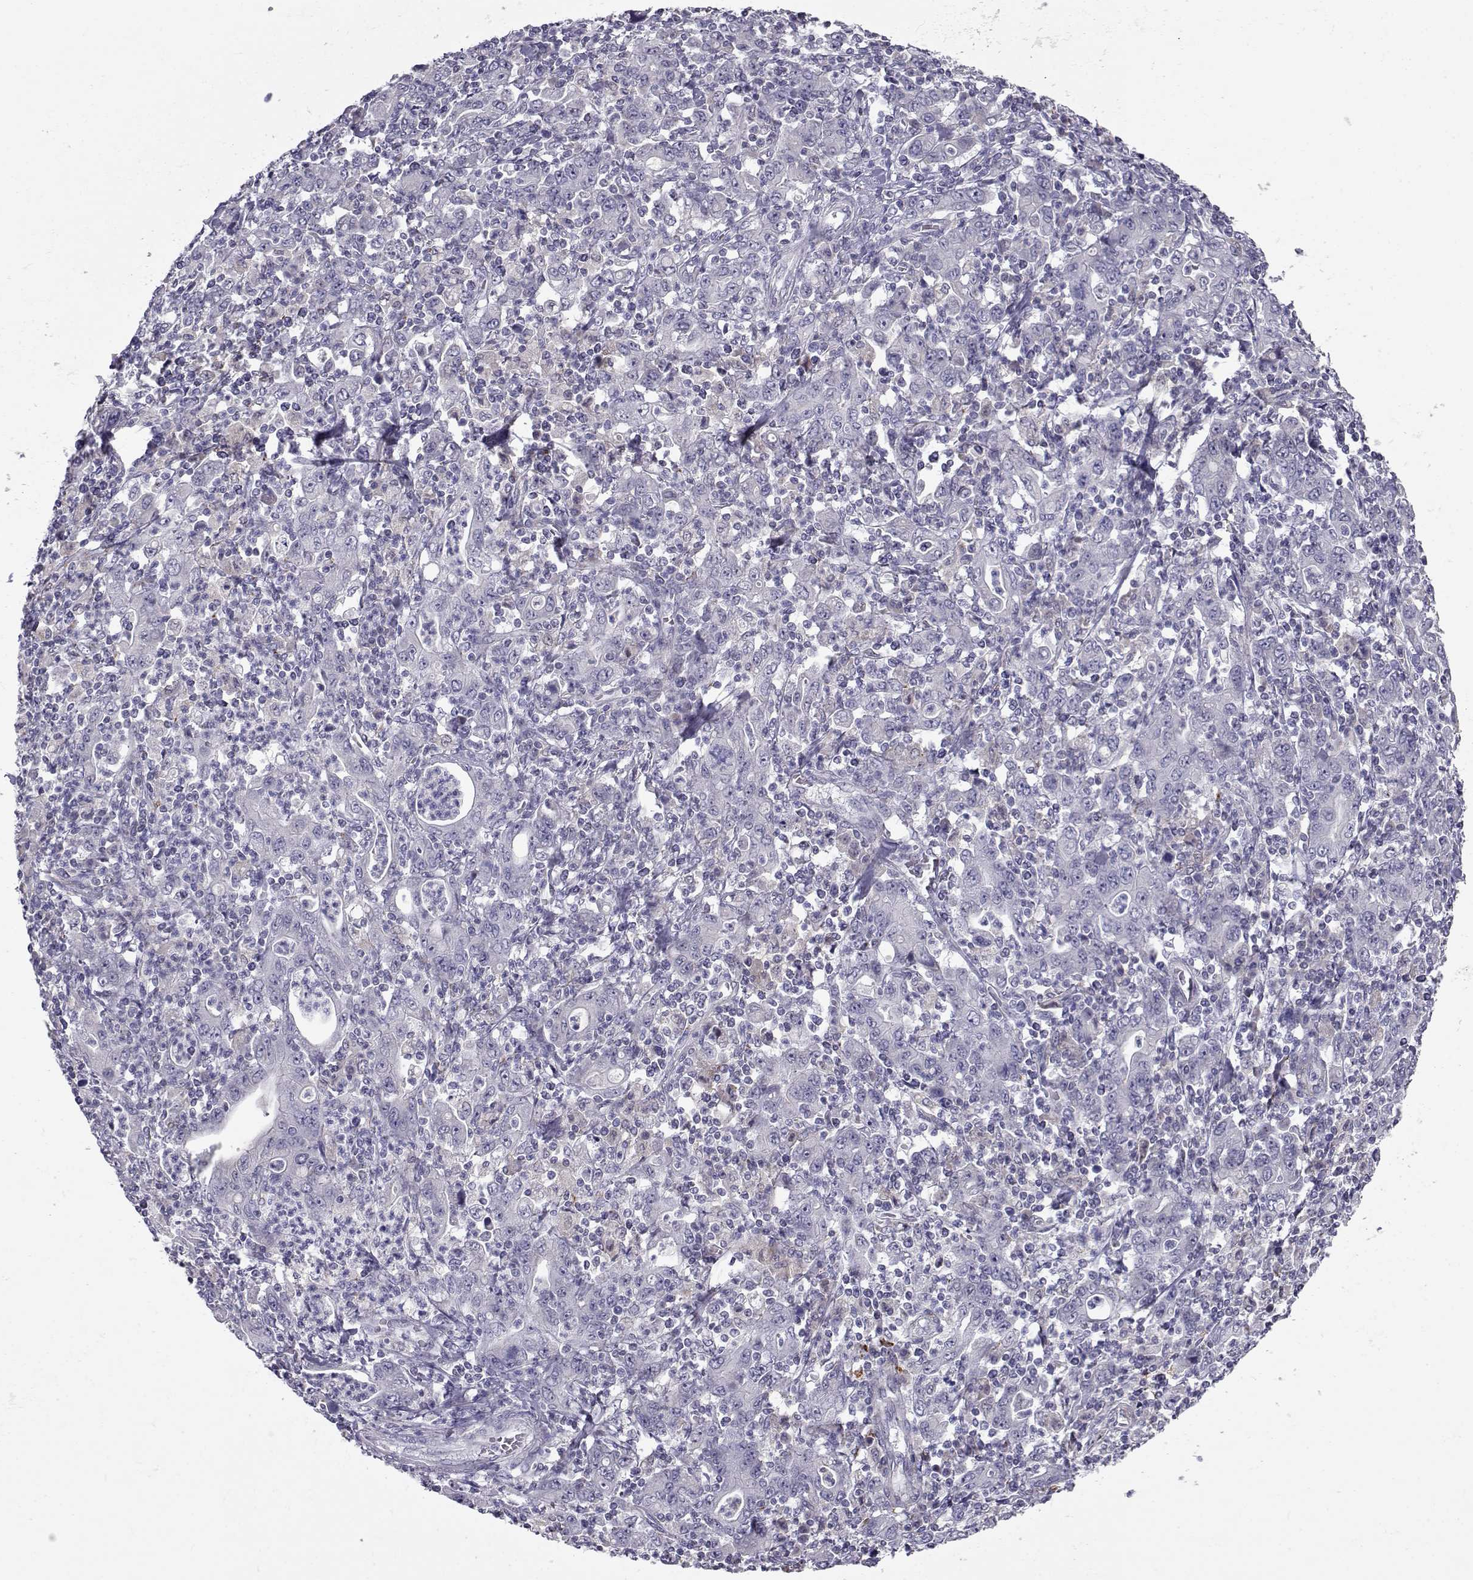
{"staining": {"intensity": "negative", "quantity": "none", "location": "none"}, "tissue": "stomach cancer", "cell_type": "Tumor cells", "image_type": "cancer", "snomed": [{"axis": "morphology", "description": "Adenocarcinoma, NOS"}, {"axis": "topography", "description": "Stomach, upper"}], "caption": "A histopathology image of stomach adenocarcinoma stained for a protein displays no brown staining in tumor cells.", "gene": "NPVF", "patient": {"sex": "male", "age": 69}}